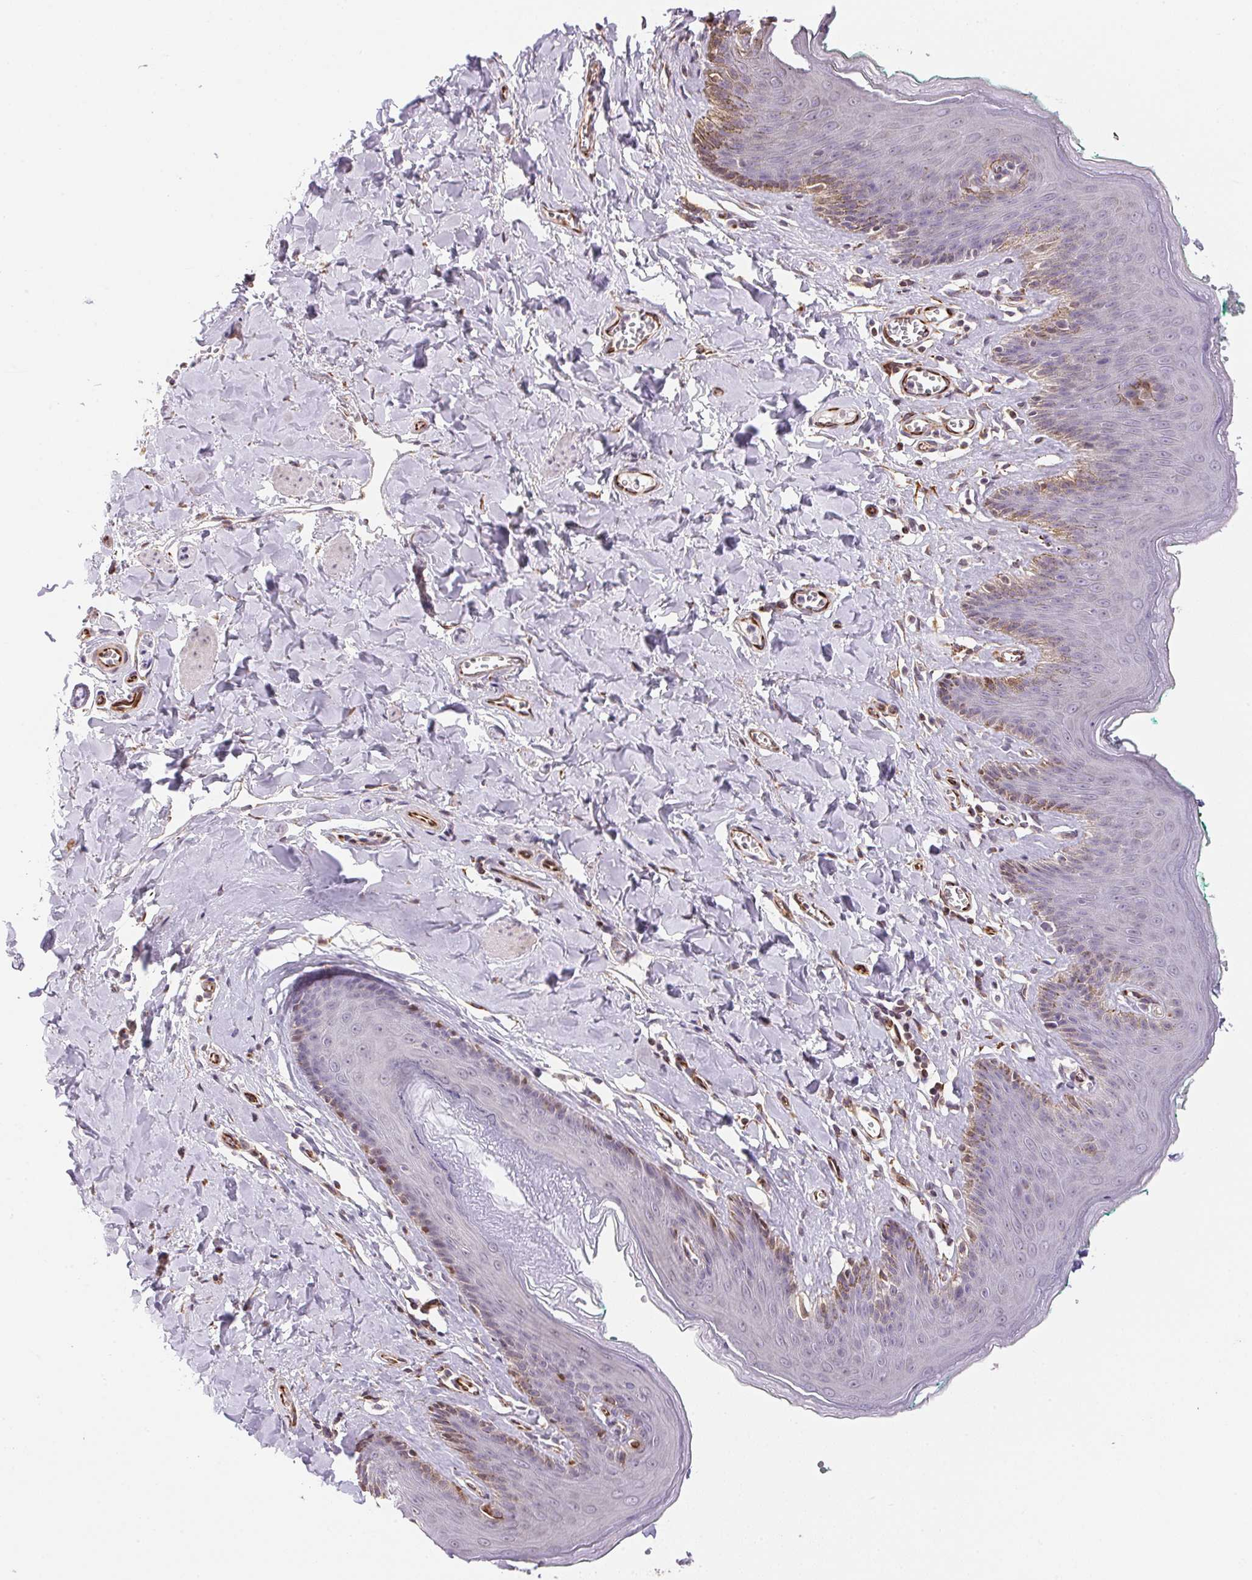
{"staining": {"intensity": "weak", "quantity": "<25%", "location": "cytoplasmic/membranous"}, "tissue": "skin", "cell_type": "Epidermal cells", "image_type": "normal", "snomed": [{"axis": "morphology", "description": "Normal tissue, NOS"}, {"axis": "topography", "description": "Vulva"}, {"axis": "topography", "description": "Peripheral nerve tissue"}], "caption": "Immunohistochemistry (IHC) photomicrograph of benign human skin stained for a protein (brown), which shows no staining in epidermal cells.", "gene": "GYG2", "patient": {"sex": "female", "age": 66}}